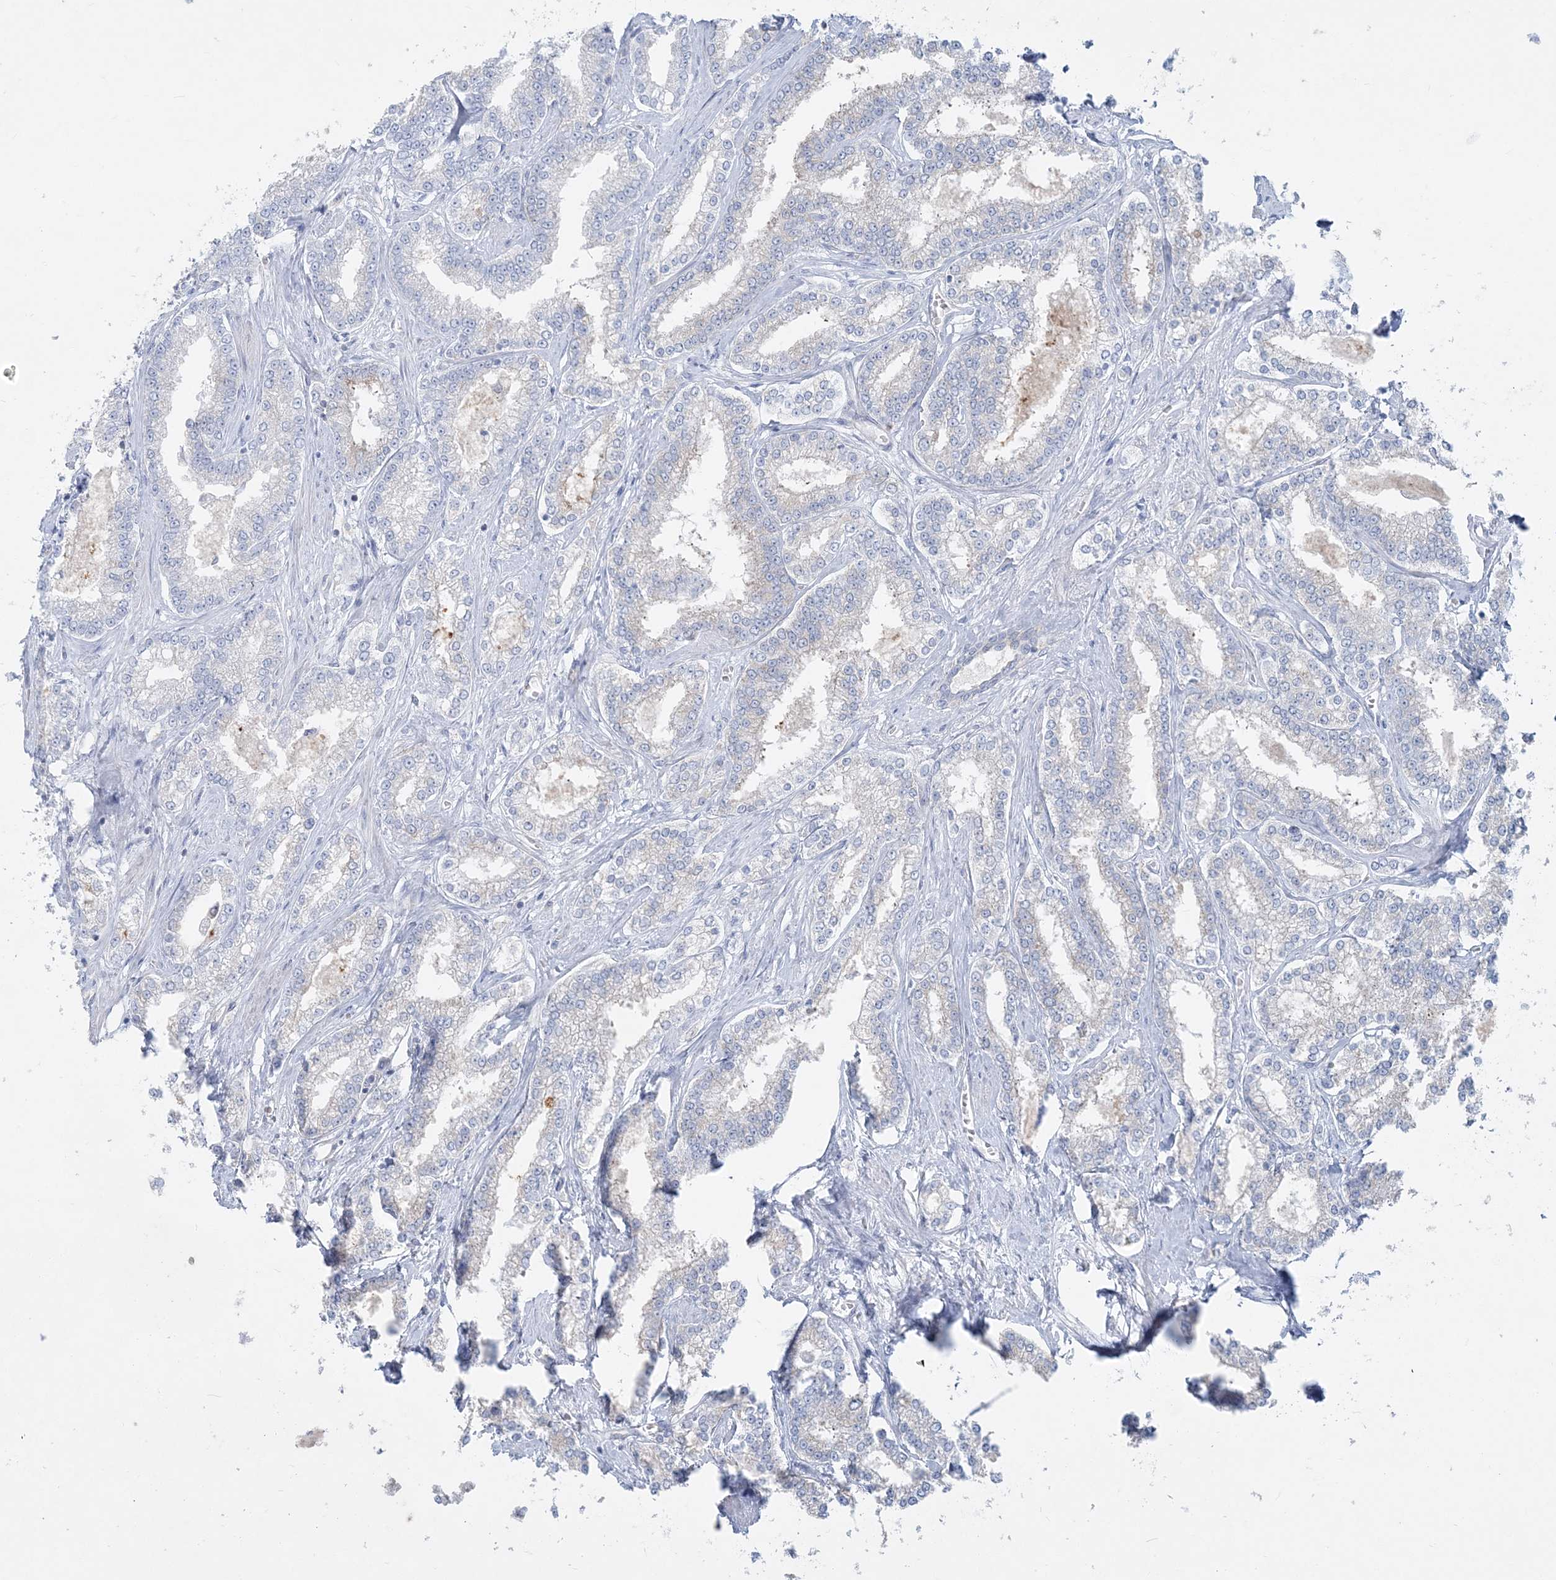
{"staining": {"intensity": "negative", "quantity": "none", "location": "none"}, "tissue": "prostate cancer", "cell_type": "Tumor cells", "image_type": "cancer", "snomed": [{"axis": "morphology", "description": "Normal tissue, NOS"}, {"axis": "morphology", "description": "Adenocarcinoma, High grade"}, {"axis": "topography", "description": "Prostate"}], "caption": "The image exhibits no staining of tumor cells in prostate cancer. (DAB IHC, high magnification).", "gene": "CCNJ", "patient": {"sex": "male", "age": 83}}